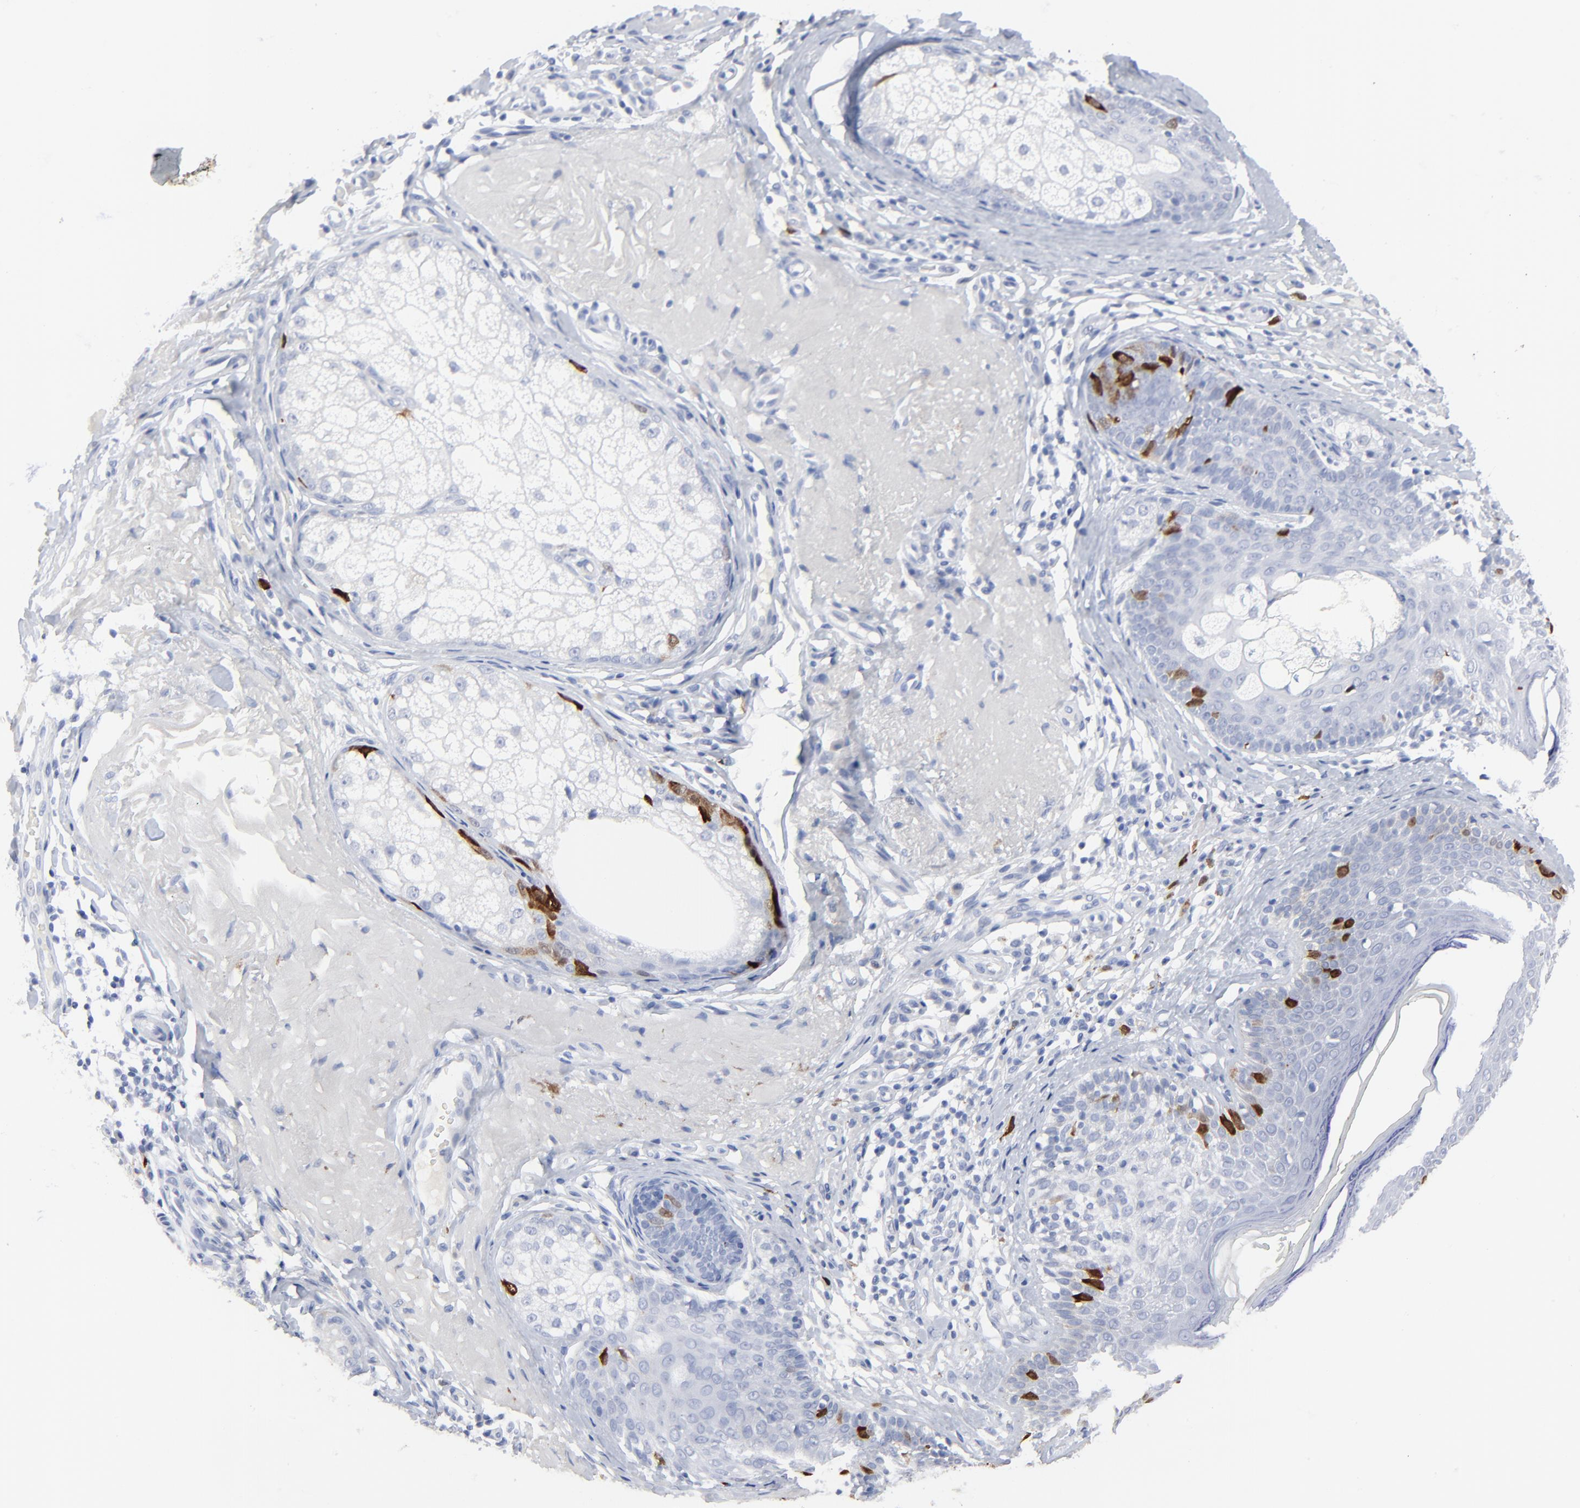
{"staining": {"intensity": "strong", "quantity": "<25%", "location": "cytoplasmic/membranous,nuclear"}, "tissue": "skin cancer", "cell_type": "Tumor cells", "image_type": "cancer", "snomed": [{"axis": "morphology", "description": "Basal cell carcinoma"}, {"axis": "topography", "description": "Skin"}], "caption": "Immunohistochemistry (DAB) staining of skin basal cell carcinoma demonstrates strong cytoplasmic/membranous and nuclear protein expression in approximately <25% of tumor cells.", "gene": "CDK1", "patient": {"sex": "male", "age": 74}}